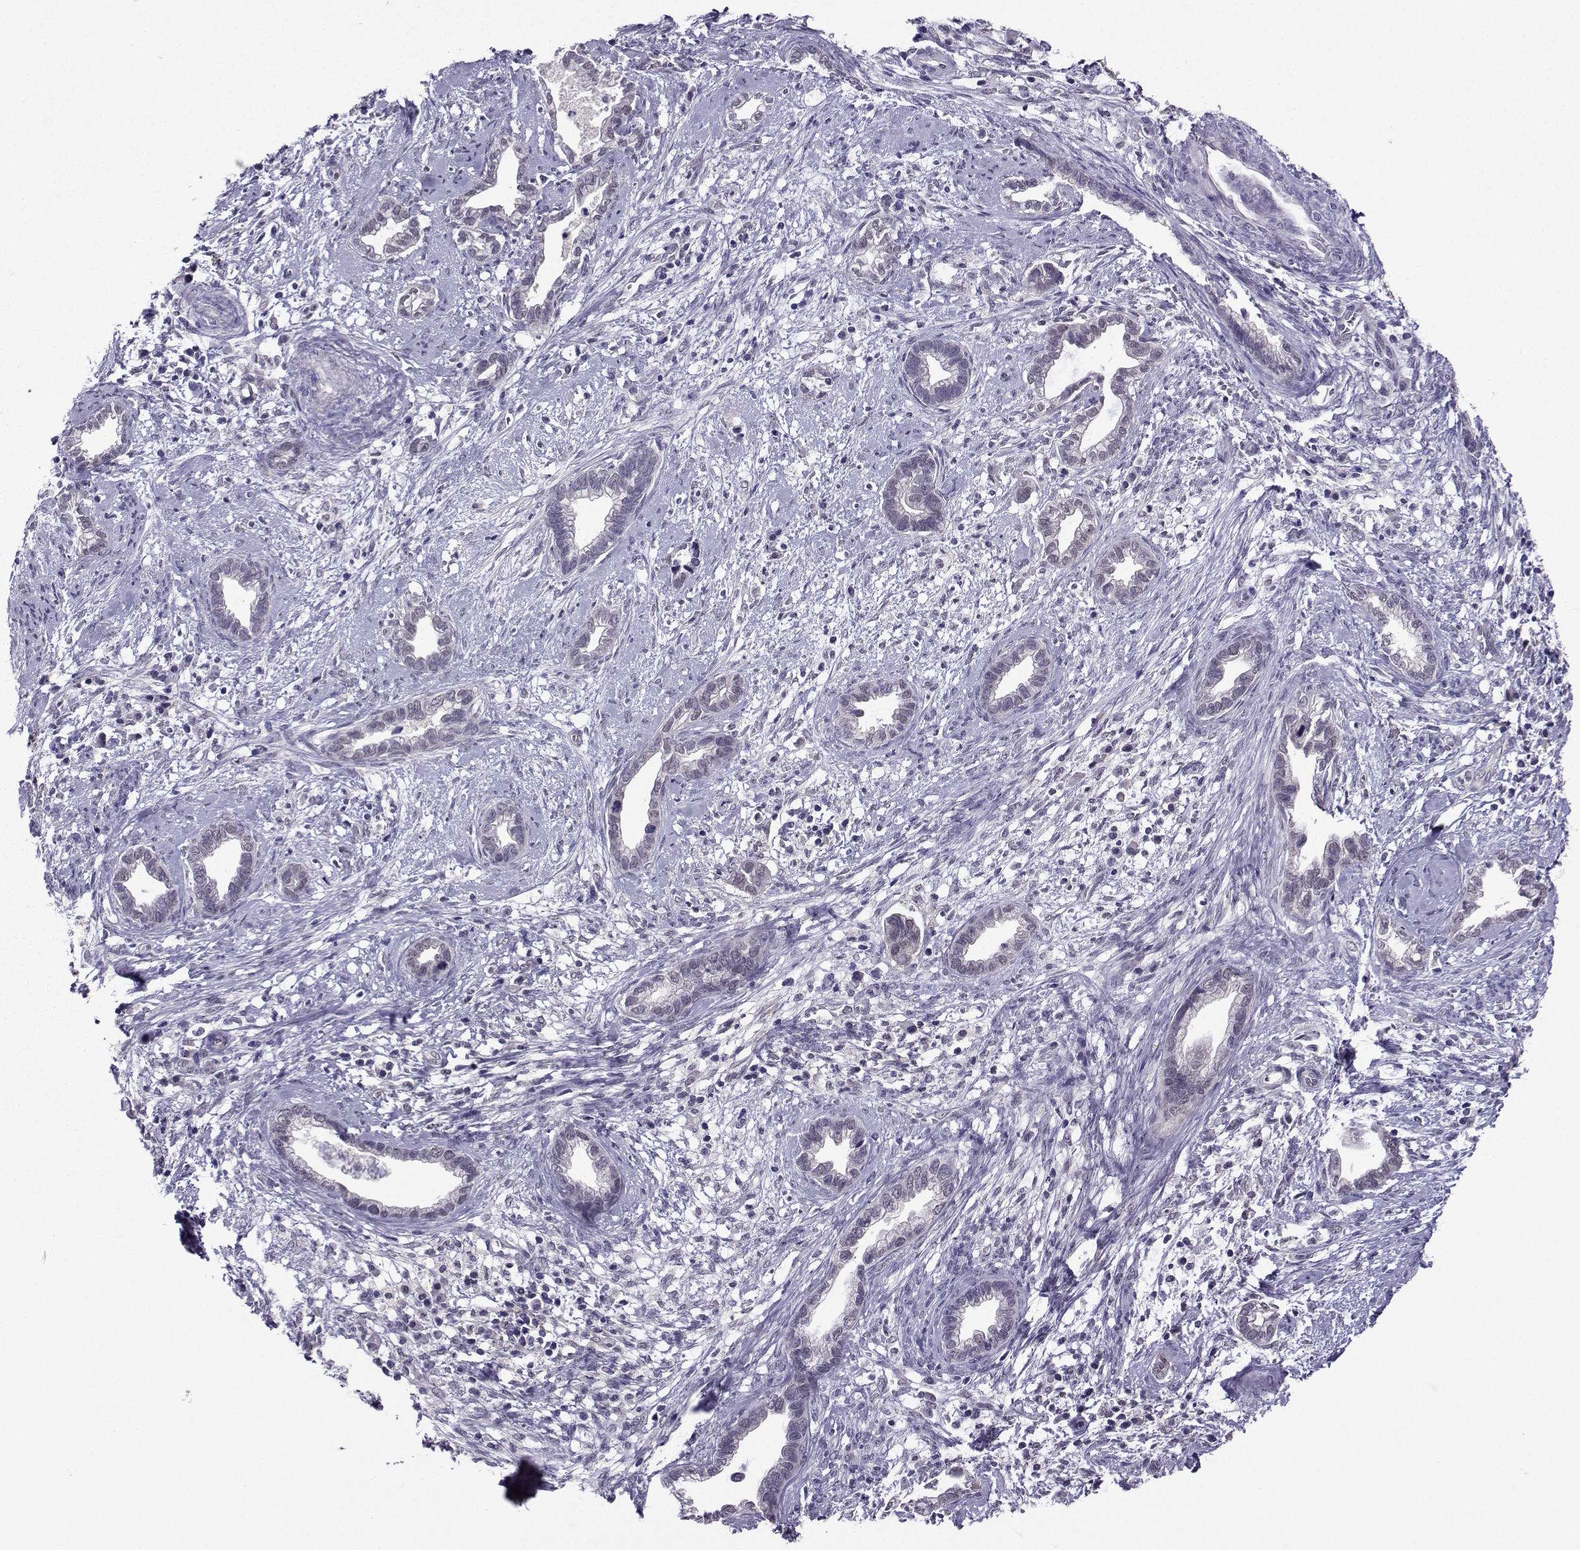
{"staining": {"intensity": "negative", "quantity": "none", "location": "none"}, "tissue": "cervical cancer", "cell_type": "Tumor cells", "image_type": "cancer", "snomed": [{"axis": "morphology", "description": "Adenocarcinoma, NOS"}, {"axis": "topography", "description": "Cervix"}], "caption": "Cervical adenocarcinoma was stained to show a protein in brown. There is no significant expression in tumor cells. (DAB (3,3'-diaminobenzidine) immunohistochemistry (IHC) visualized using brightfield microscopy, high magnification).", "gene": "DDX20", "patient": {"sex": "female", "age": 62}}